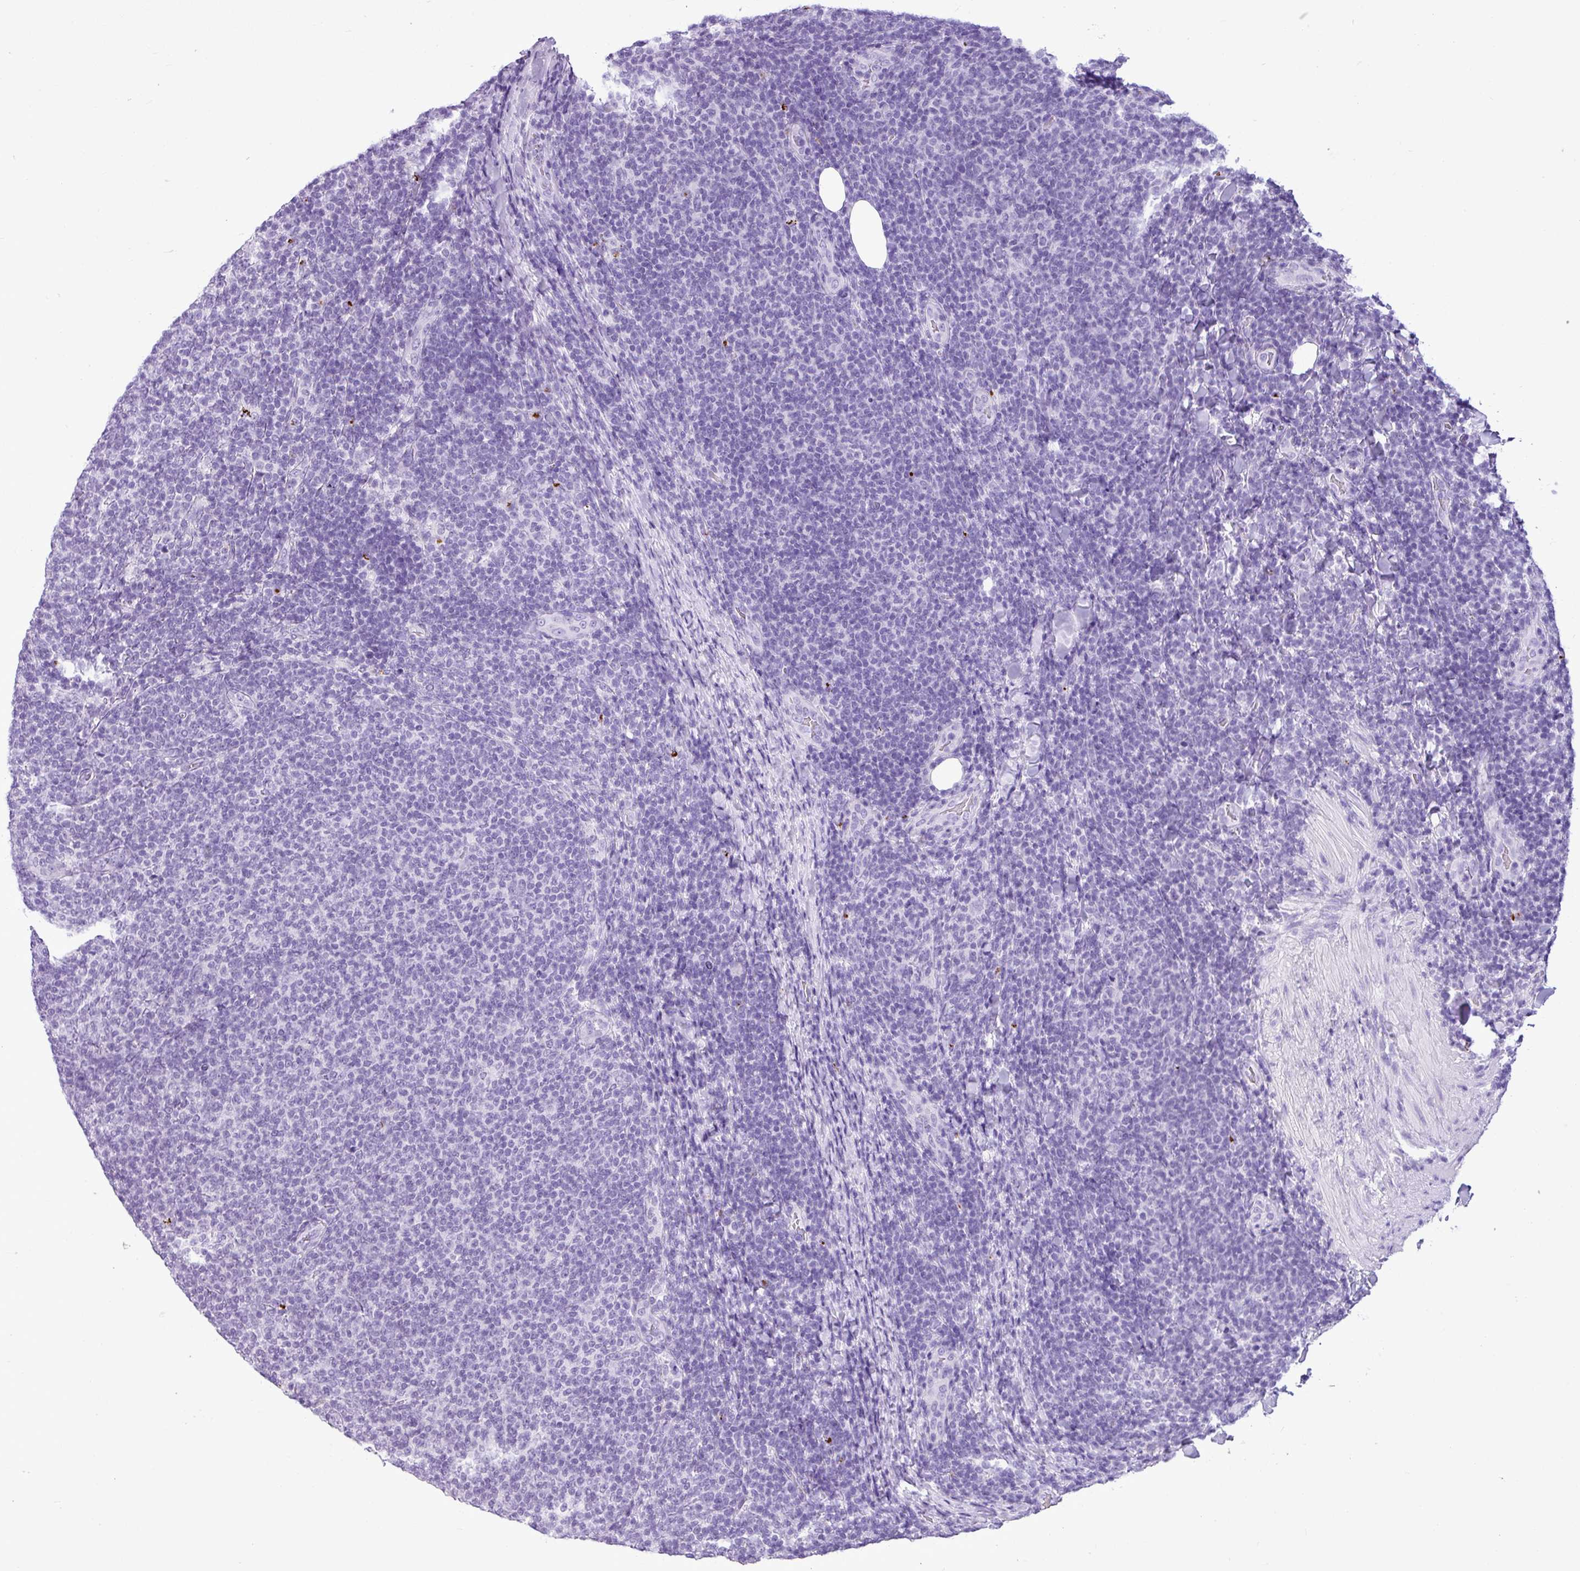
{"staining": {"intensity": "negative", "quantity": "none", "location": "none"}, "tissue": "lymphoma", "cell_type": "Tumor cells", "image_type": "cancer", "snomed": [{"axis": "morphology", "description": "Malignant lymphoma, non-Hodgkin's type, Low grade"}, {"axis": "topography", "description": "Lymph node"}], "caption": "Immunohistochemistry (IHC) image of human lymphoma stained for a protein (brown), which reveals no positivity in tumor cells.", "gene": "IL17A", "patient": {"sex": "male", "age": 66}}